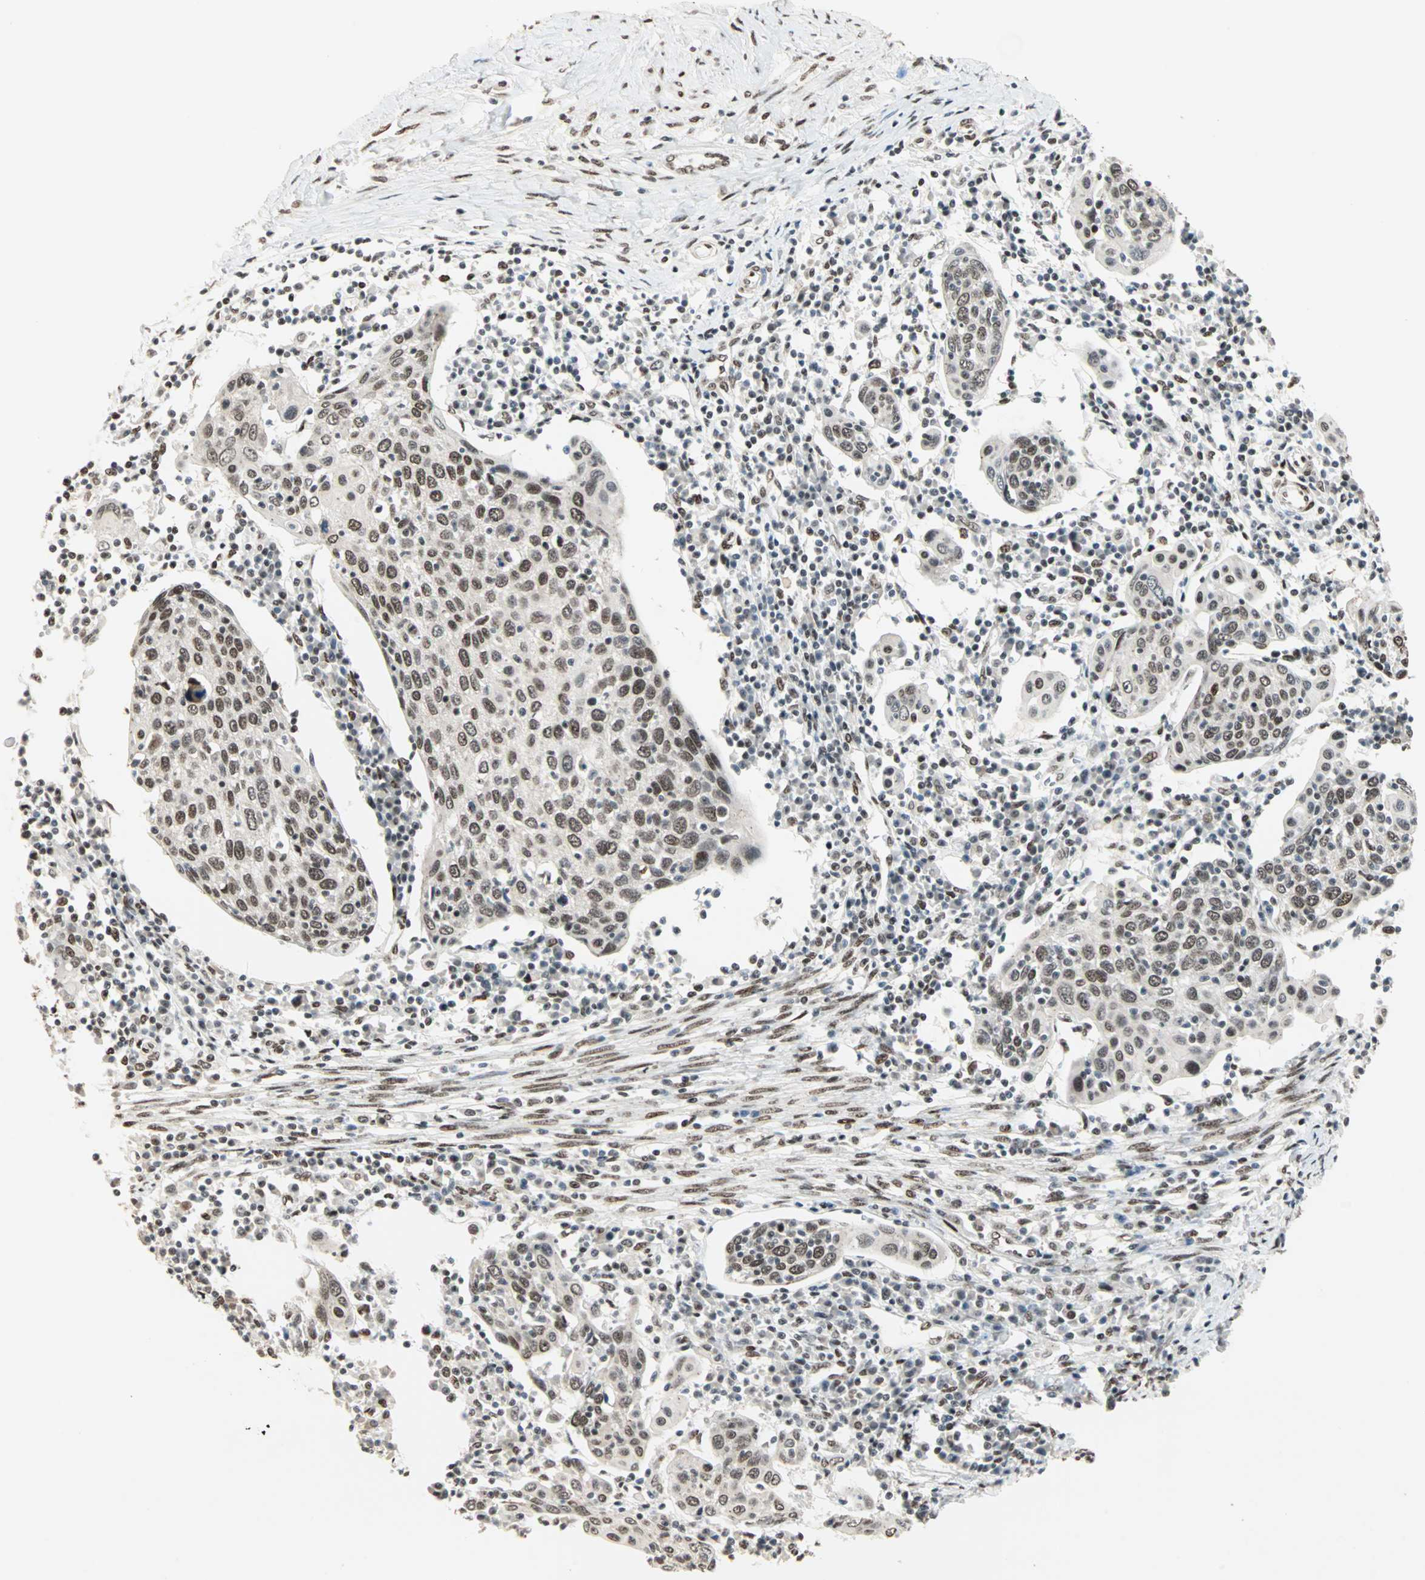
{"staining": {"intensity": "moderate", "quantity": ">75%", "location": "nuclear"}, "tissue": "cervical cancer", "cell_type": "Tumor cells", "image_type": "cancer", "snomed": [{"axis": "morphology", "description": "Squamous cell carcinoma, NOS"}, {"axis": "topography", "description": "Cervix"}], "caption": "This is an image of immunohistochemistry staining of cervical cancer (squamous cell carcinoma), which shows moderate expression in the nuclear of tumor cells.", "gene": "BLM", "patient": {"sex": "female", "age": 40}}